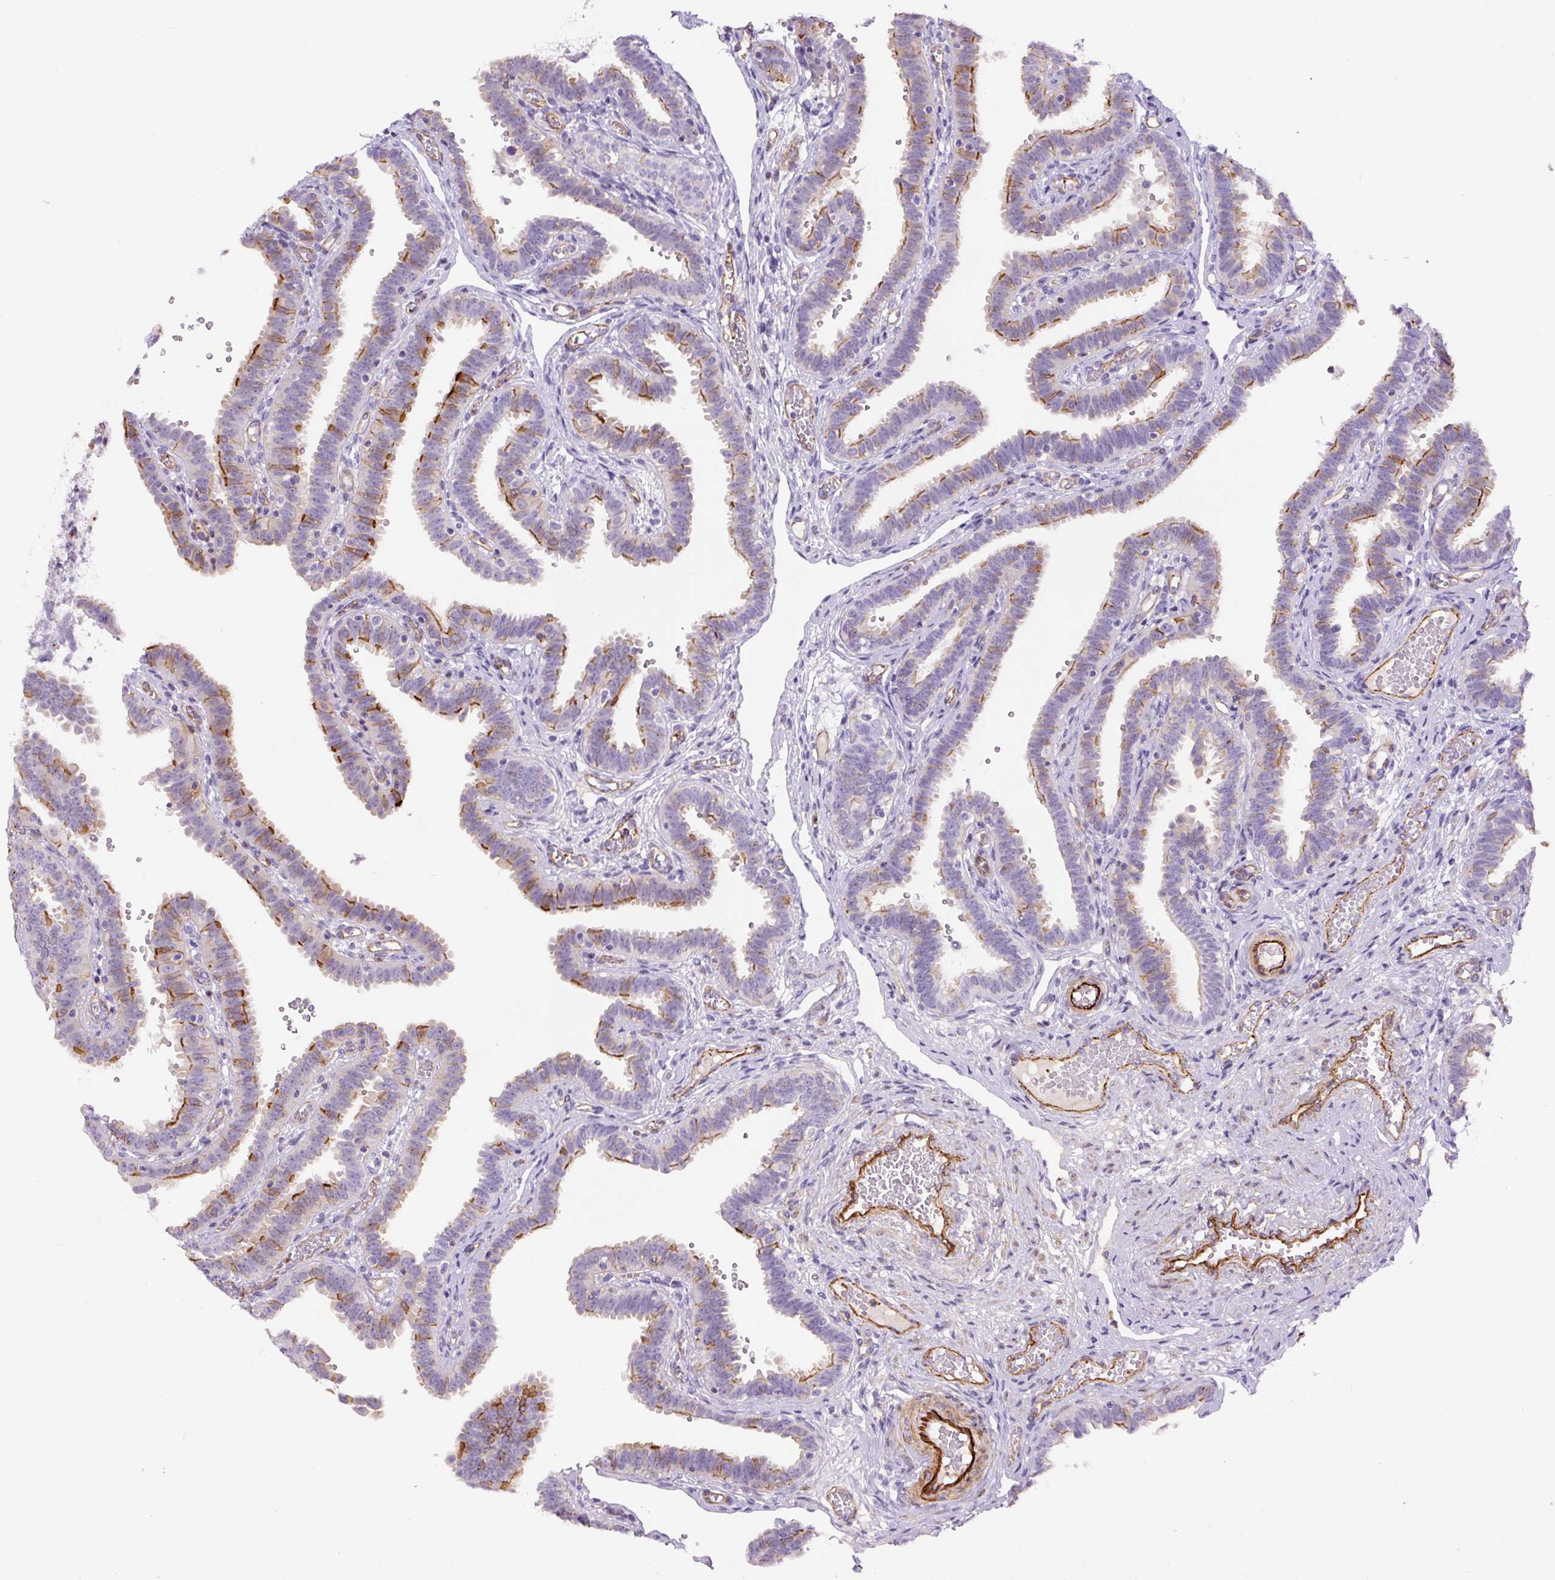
{"staining": {"intensity": "moderate", "quantity": "25%-75%", "location": "cytoplasmic/membranous"}, "tissue": "fallopian tube", "cell_type": "Glandular cells", "image_type": "normal", "snomed": [{"axis": "morphology", "description": "Normal tissue, NOS"}, {"axis": "topography", "description": "Fallopian tube"}], "caption": "Protein staining demonstrates moderate cytoplasmic/membranous staining in about 25%-75% of glandular cells in benign fallopian tube.", "gene": "B3GALT5", "patient": {"sex": "female", "age": 37}}